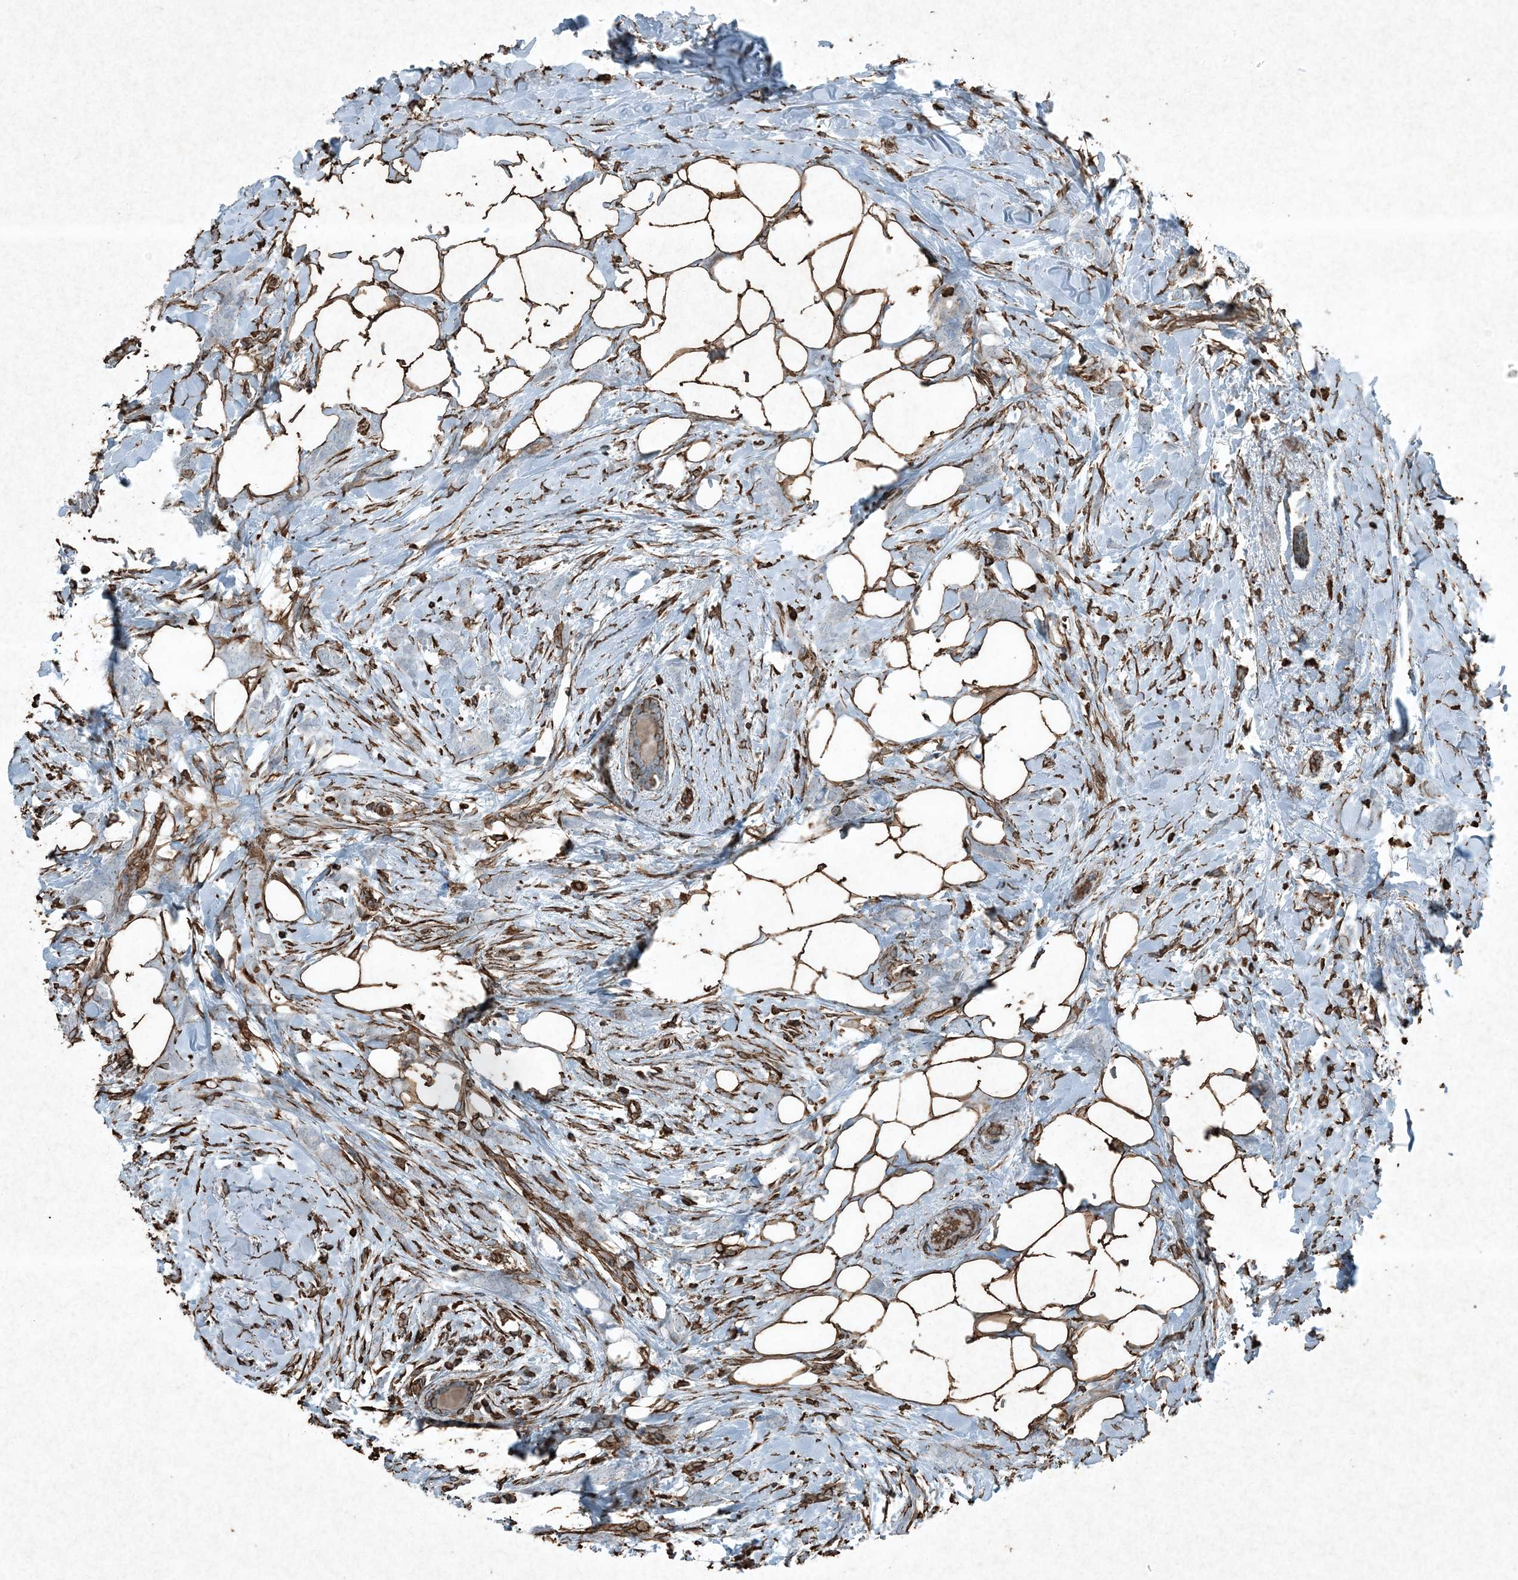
{"staining": {"intensity": "negative", "quantity": "none", "location": "none"}, "tissue": "breast cancer", "cell_type": "Tumor cells", "image_type": "cancer", "snomed": [{"axis": "morphology", "description": "Lobular carcinoma, in situ"}, {"axis": "morphology", "description": "Lobular carcinoma"}, {"axis": "topography", "description": "Breast"}], "caption": "This is an IHC histopathology image of breast lobular carcinoma. There is no positivity in tumor cells.", "gene": "RYK", "patient": {"sex": "female", "age": 41}}